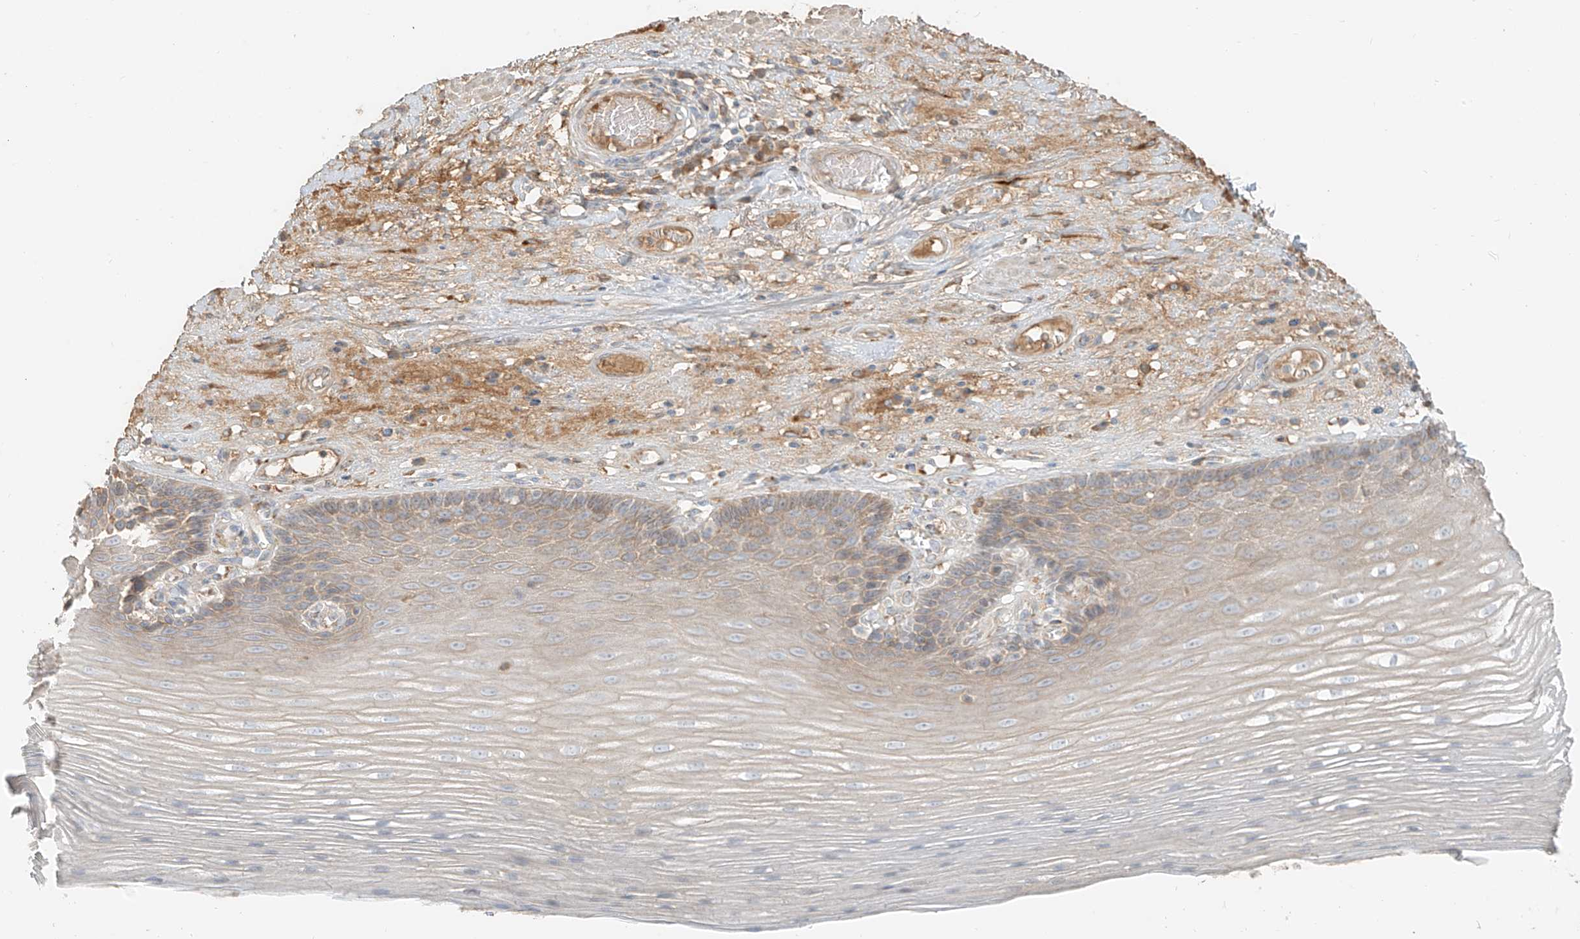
{"staining": {"intensity": "weak", "quantity": "<25%", "location": "cytoplasmic/membranous"}, "tissue": "esophagus", "cell_type": "Squamous epithelial cells", "image_type": "normal", "snomed": [{"axis": "morphology", "description": "Normal tissue, NOS"}, {"axis": "topography", "description": "Esophagus"}], "caption": "Squamous epithelial cells show no significant staining in normal esophagus. (DAB (3,3'-diaminobenzidine) immunohistochemistry, high magnification).", "gene": "FSTL1", "patient": {"sex": "male", "age": 62}}